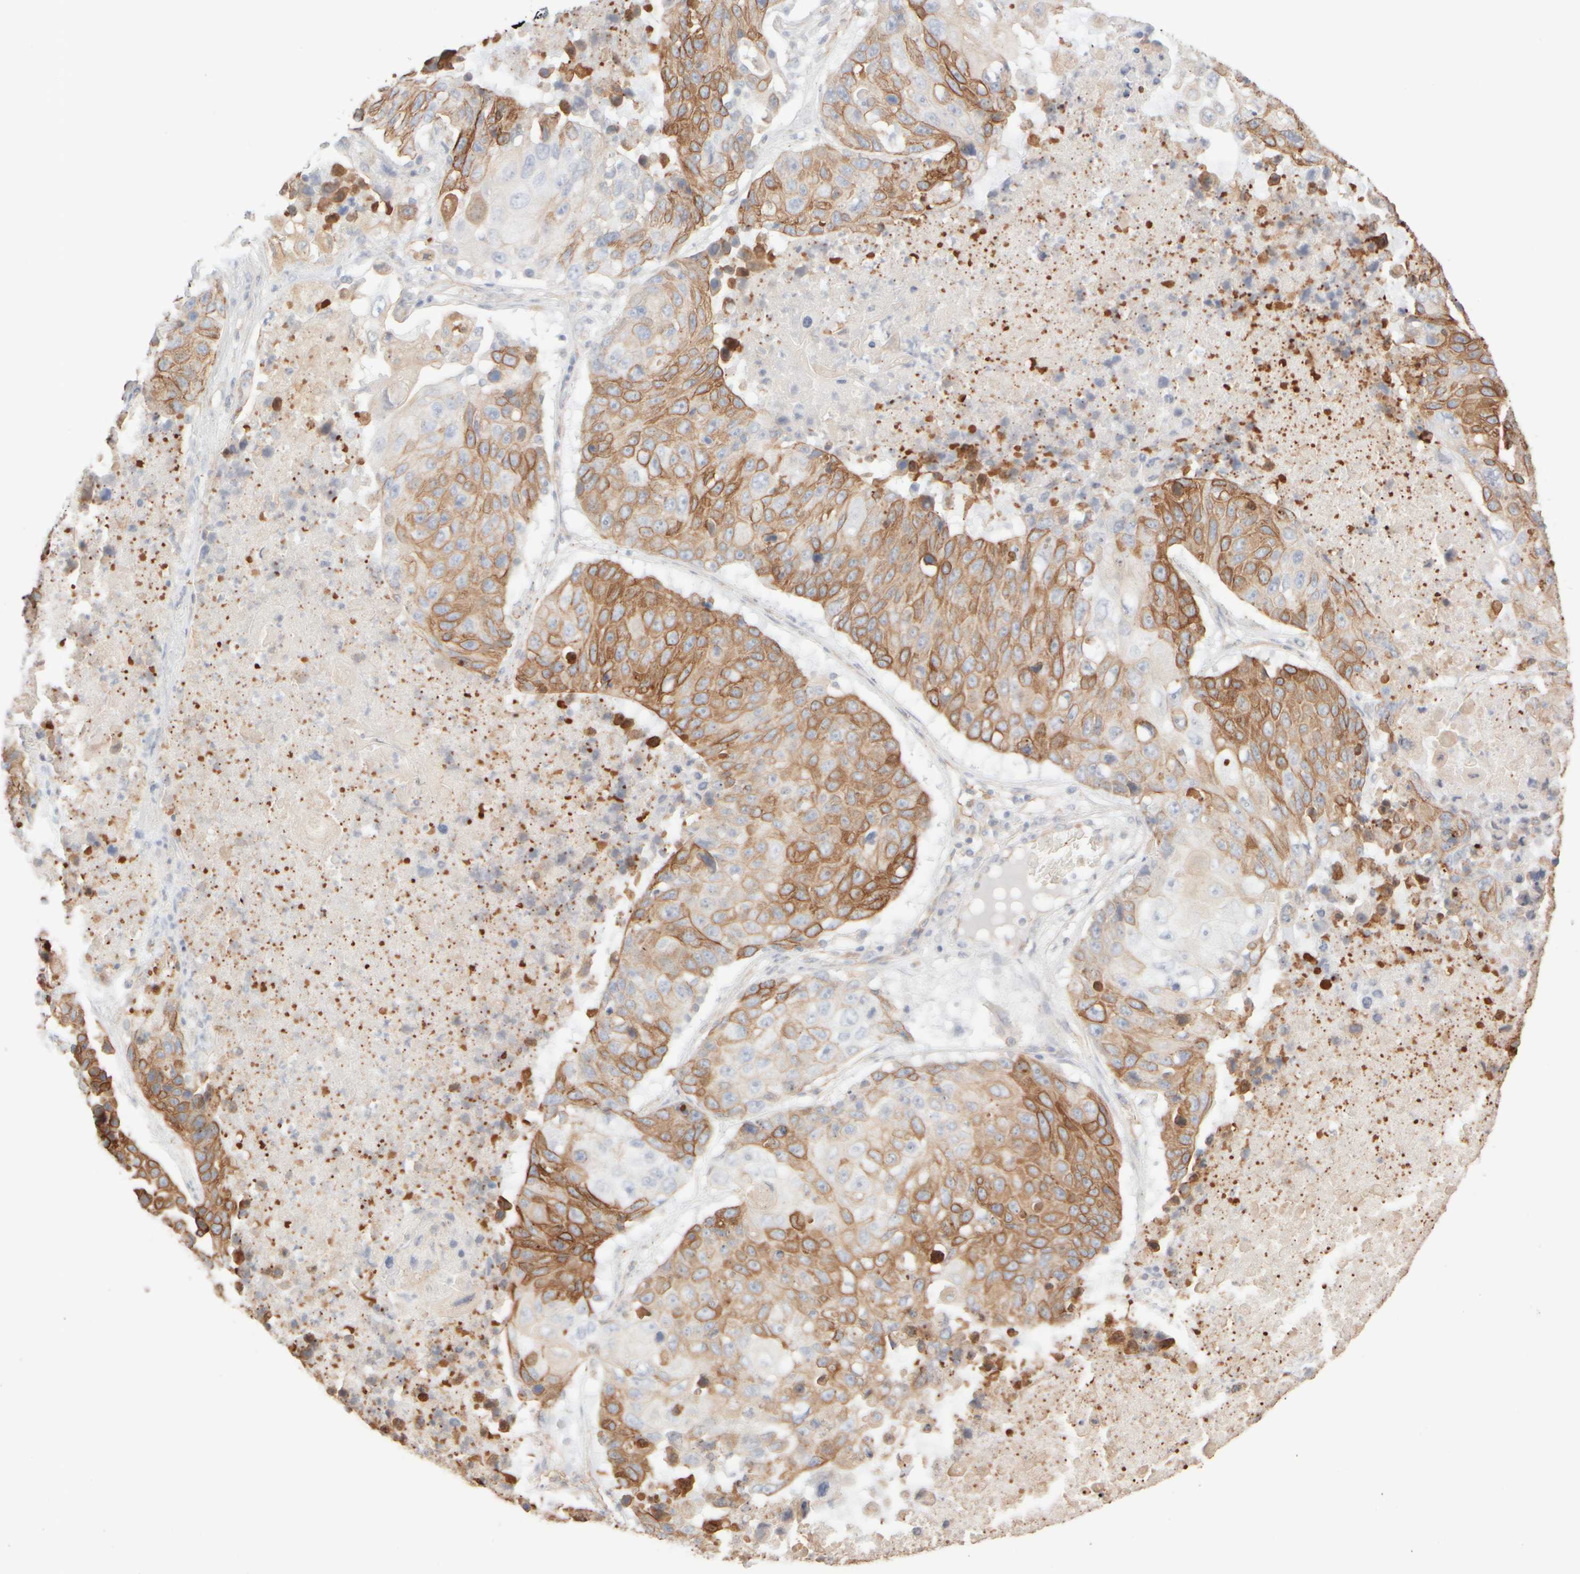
{"staining": {"intensity": "moderate", "quantity": ">75%", "location": "cytoplasmic/membranous"}, "tissue": "lung cancer", "cell_type": "Tumor cells", "image_type": "cancer", "snomed": [{"axis": "morphology", "description": "Squamous cell carcinoma, NOS"}, {"axis": "topography", "description": "Lung"}], "caption": "This is an image of immunohistochemistry (IHC) staining of lung cancer (squamous cell carcinoma), which shows moderate expression in the cytoplasmic/membranous of tumor cells.", "gene": "KRT15", "patient": {"sex": "male", "age": 61}}